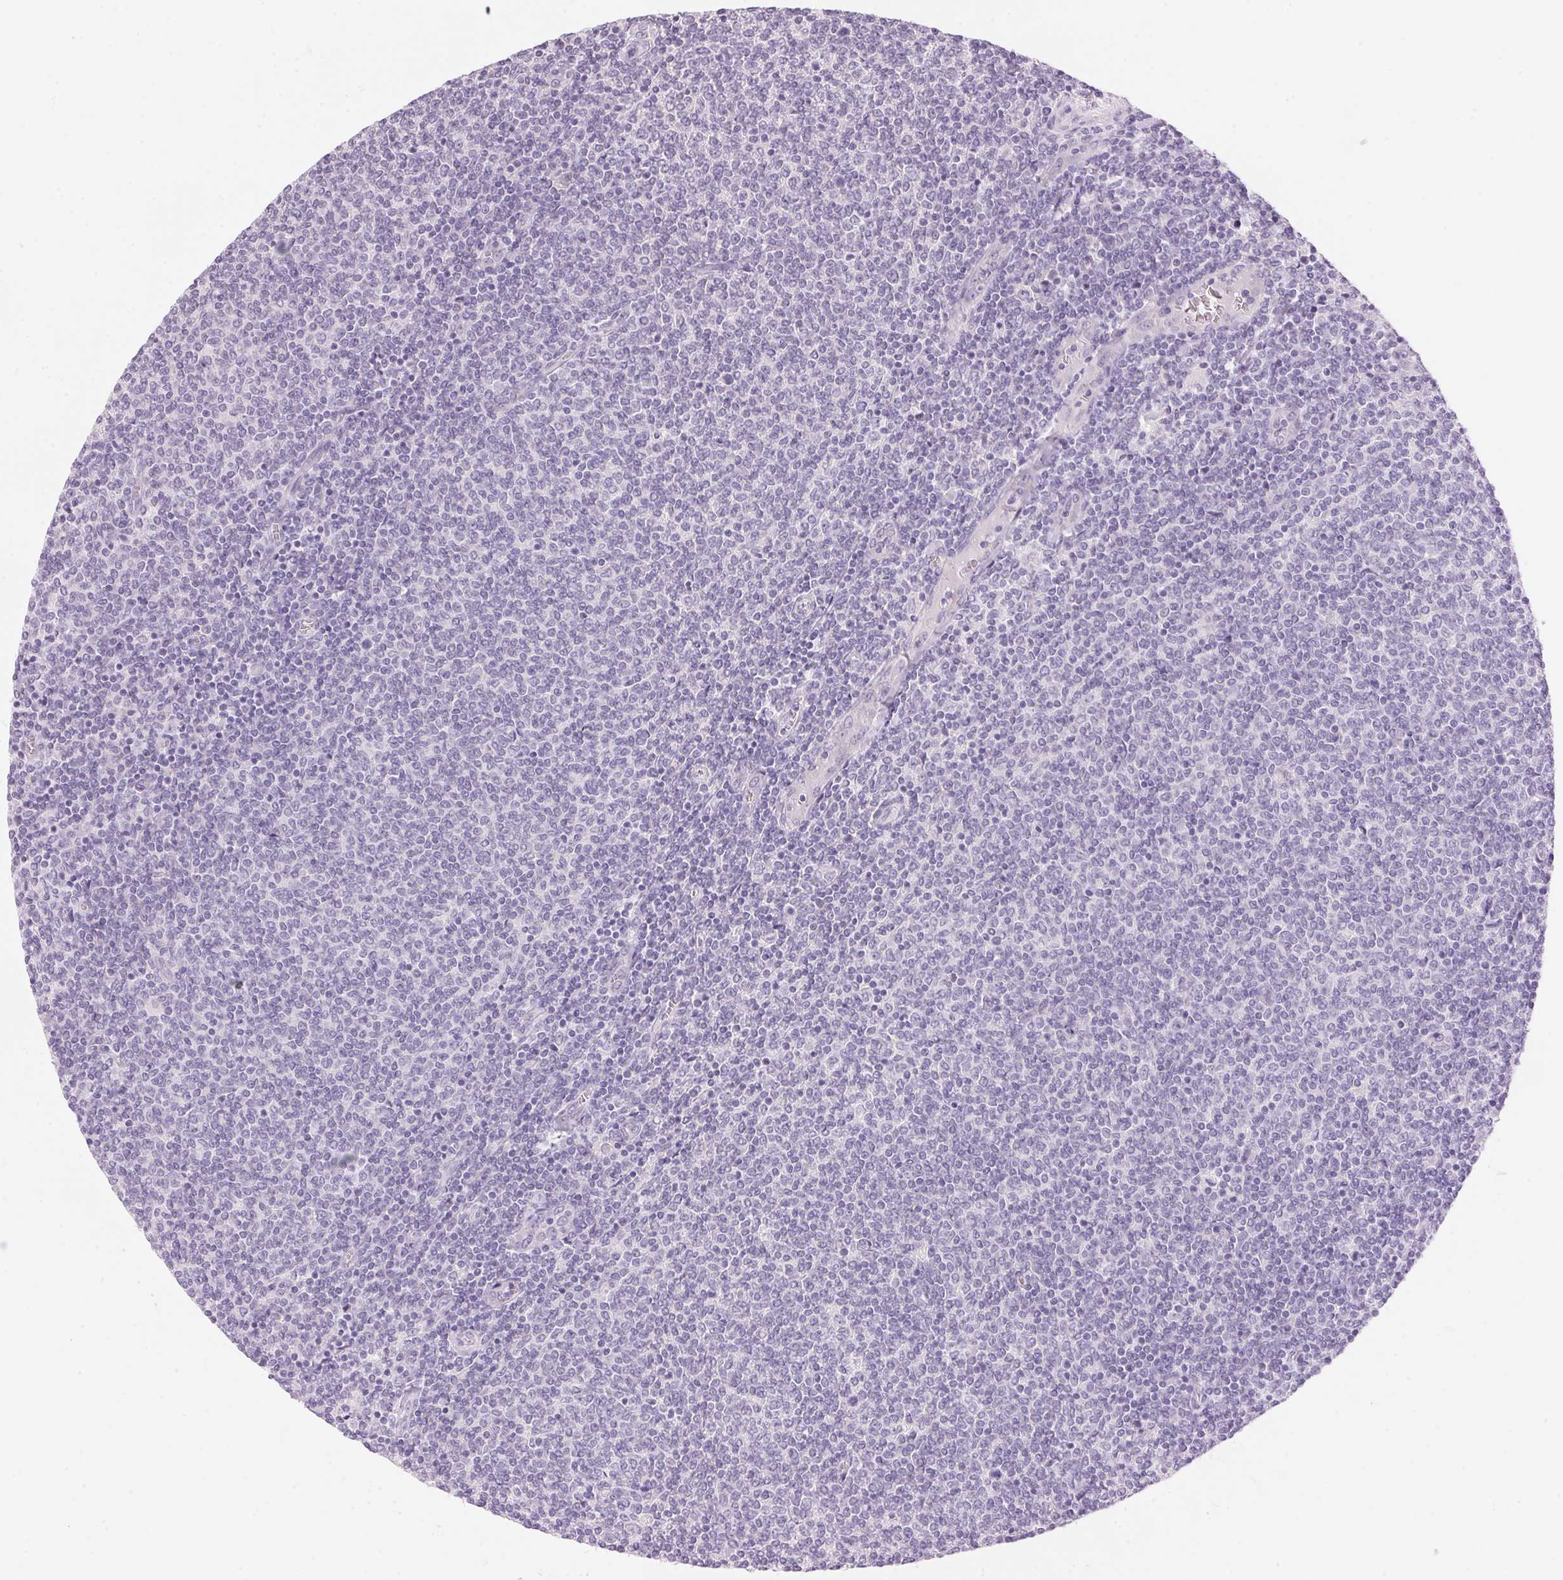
{"staining": {"intensity": "negative", "quantity": "none", "location": "none"}, "tissue": "lymphoma", "cell_type": "Tumor cells", "image_type": "cancer", "snomed": [{"axis": "morphology", "description": "Malignant lymphoma, non-Hodgkin's type, Low grade"}, {"axis": "topography", "description": "Lymph node"}], "caption": "Immunohistochemical staining of human low-grade malignant lymphoma, non-Hodgkin's type exhibits no significant positivity in tumor cells.", "gene": "HSD17B2", "patient": {"sex": "male", "age": 52}}